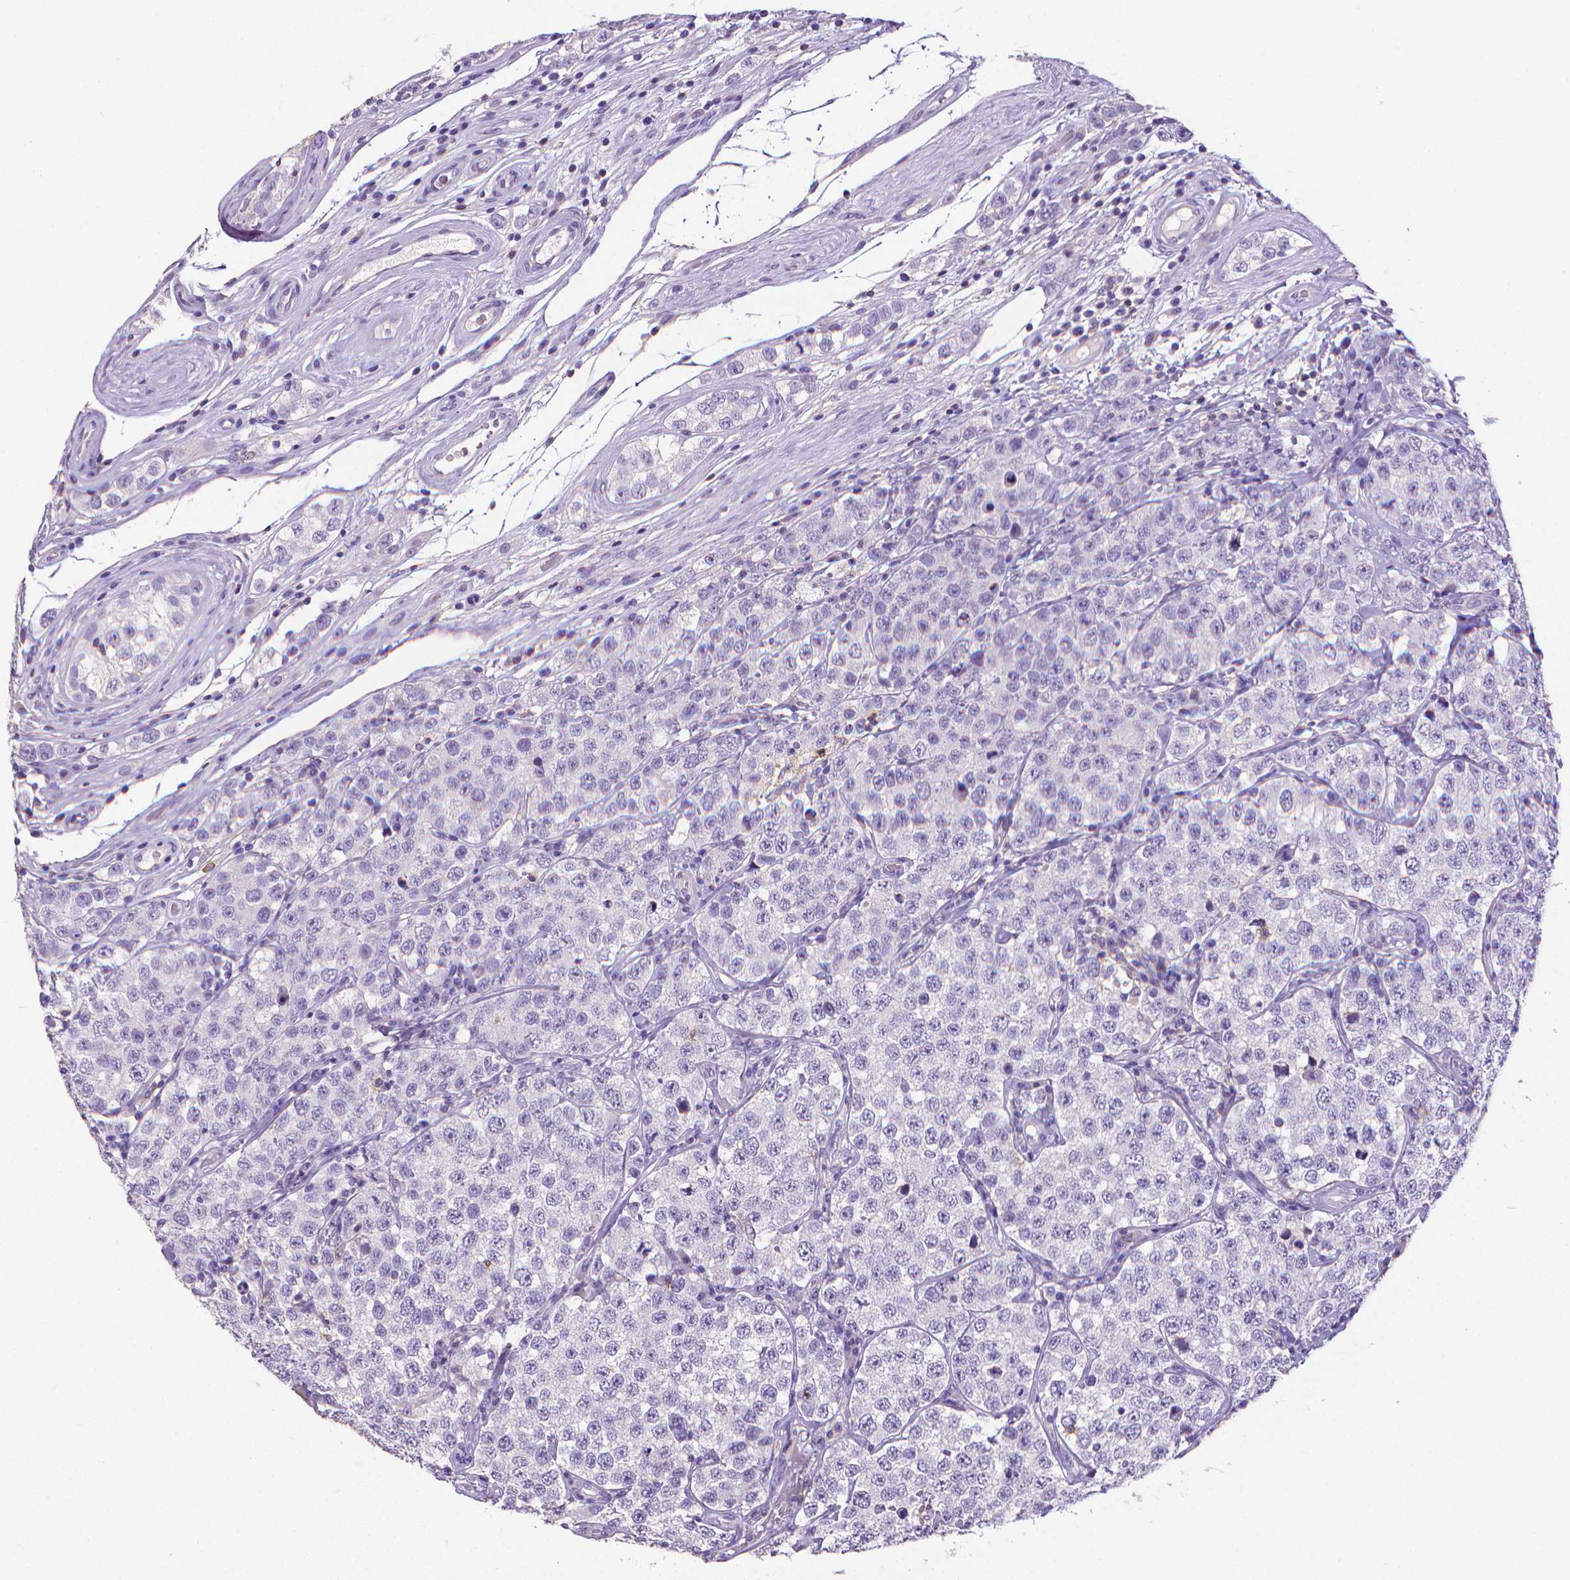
{"staining": {"intensity": "negative", "quantity": "none", "location": "none"}, "tissue": "testis cancer", "cell_type": "Tumor cells", "image_type": "cancer", "snomed": [{"axis": "morphology", "description": "Seminoma, NOS"}, {"axis": "topography", "description": "Testis"}], "caption": "An immunohistochemistry photomicrograph of testis seminoma is shown. There is no staining in tumor cells of testis seminoma. Brightfield microscopy of IHC stained with DAB (brown) and hematoxylin (blue), captured at high magnification.", "gene": "CD4", "patient": {"sex": "male", "age": 34}}